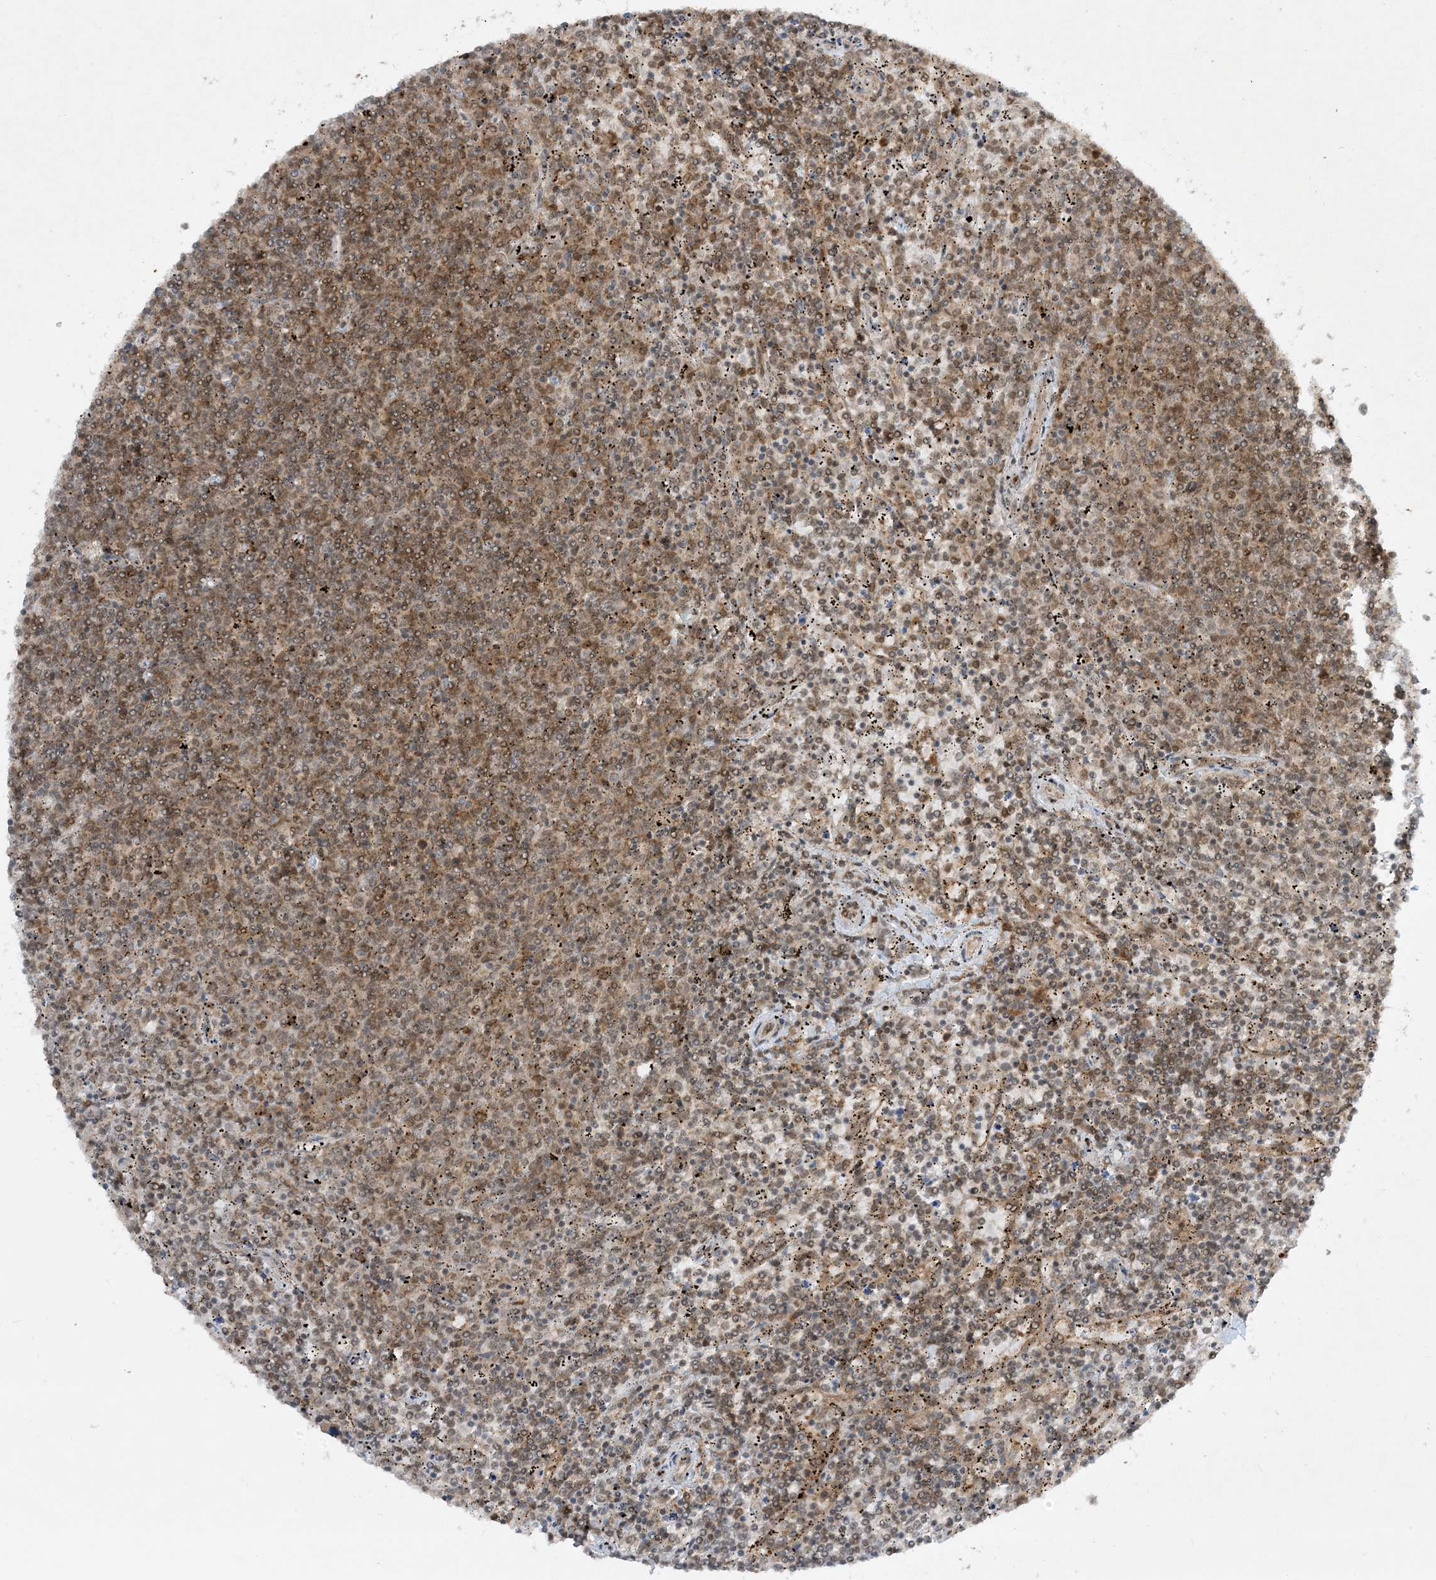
{"staining": {"intensity": "moderate", "quantity": "25%-75%", "location": "cytoplasmic/membranous,nuclear"}, "tissue": "lymphoma", "cell_type": "Tumor cells", "image_type": "cancer", "snomed": [{"axis": "morphology", "description": "Malignant lymphoma, non-Hodgkin's type, Low grade"}, {"axis": "topography", "description": "Spleen"}], "caption": "Immunohistochemical staining of low-grade malignant lymphoma, non-Hodgkin's type exhibits medium levels of moderate cytoplasmic/membranous and nuclear protein expression in about 25%-75% of tumor cells.", "gene": "CERT1", "patient": {"sex": "female", "age": 50}}